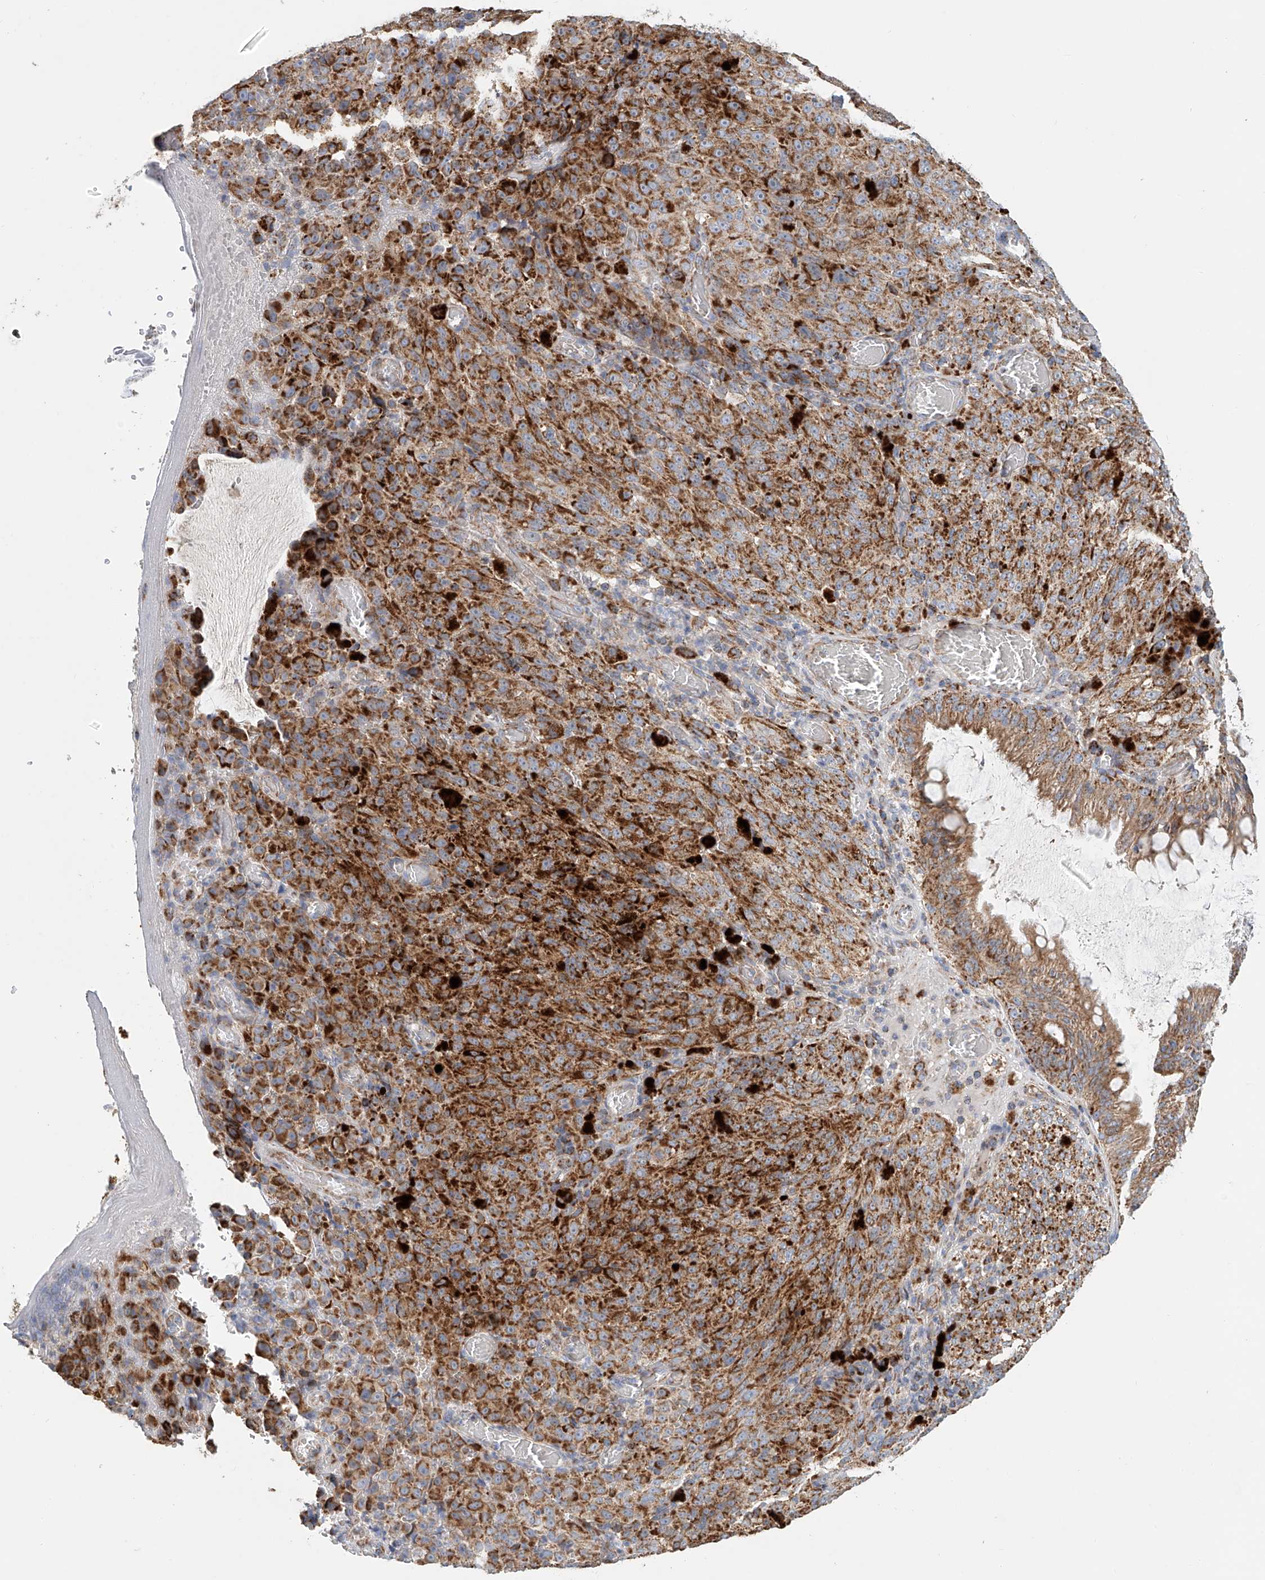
{"staining": {"intensity": "moderate", "quantity": ">75%", "location": "cytoplasmic/membranous"}, "tissue": "melanoma", "cell_type": "Tumor cells", "image_type": "cancer", "snomed": [{"axis": "morphology", "description": "Malignant melanoma, NOS"}, {"axis": "topography", "description": "Rectum"}], "caption": "This histopathology image reveals melanoma stained with IHC to label a protein in brown. The cytoplasmic/membranous of tumor cells show moderate positivity for the protein. Nuclei are counter-stained blue.", "gene": "MCL1", "patient": {"sex": "female", "age": 81}}